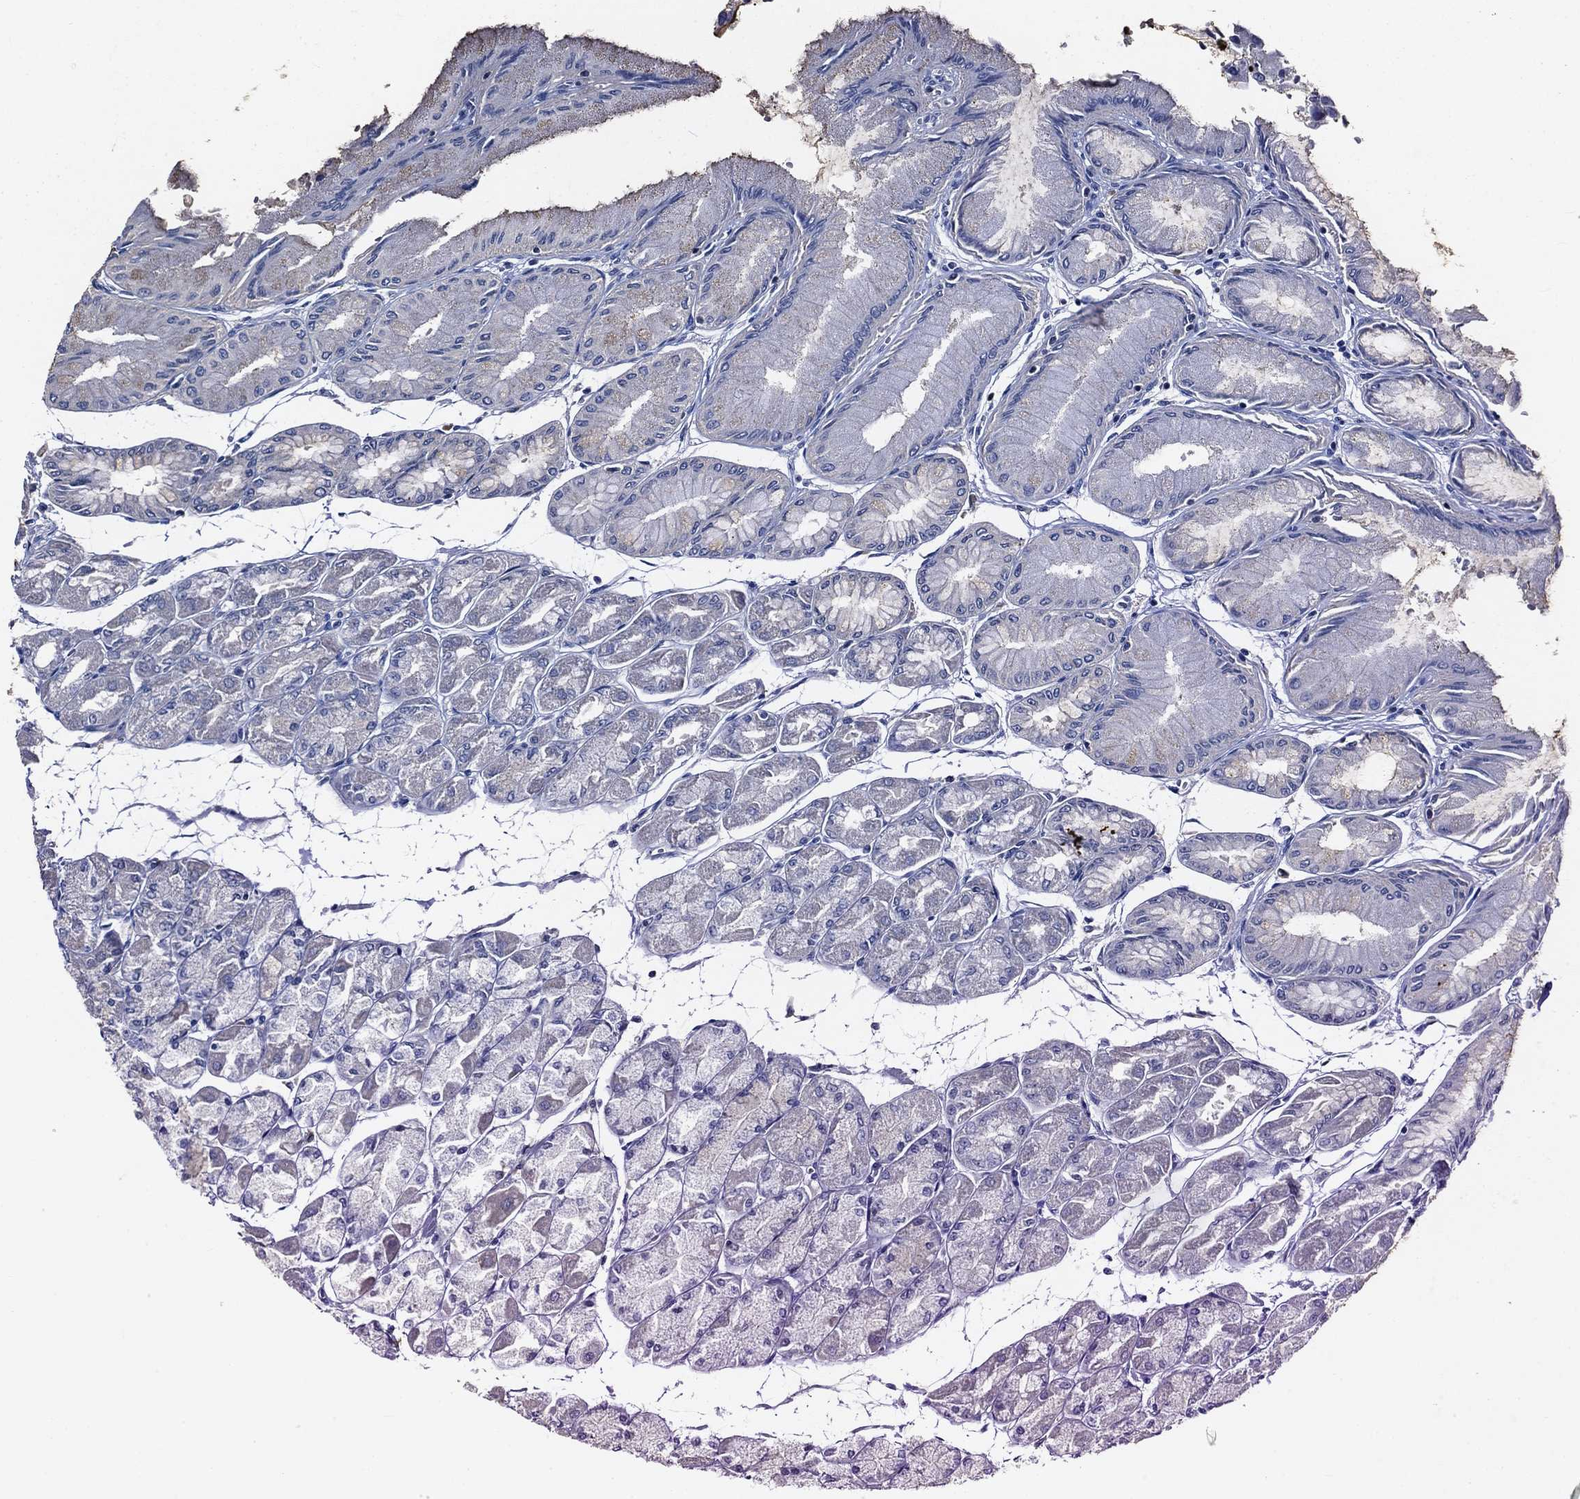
{"staining": {"intensity": "negative", "quantity": "none", "location": "none"}, "tissue": "stomach", "cell_type": "Glandular cells", "image_type": "normal", "snomed": [{"axis": "morphology", "description": "Normal tissue, NOS"}, {"axis": "topography", "description": "Stomach, upper"}], "caption": "A high-resolution image shows immunohistochemistry staining of unremarkable stomach, which shows no significant expression in glandular cells. Nuclei are stained in blue.", "gene": "POU2F2", "patient": {"sex": "male", "age": 60}}